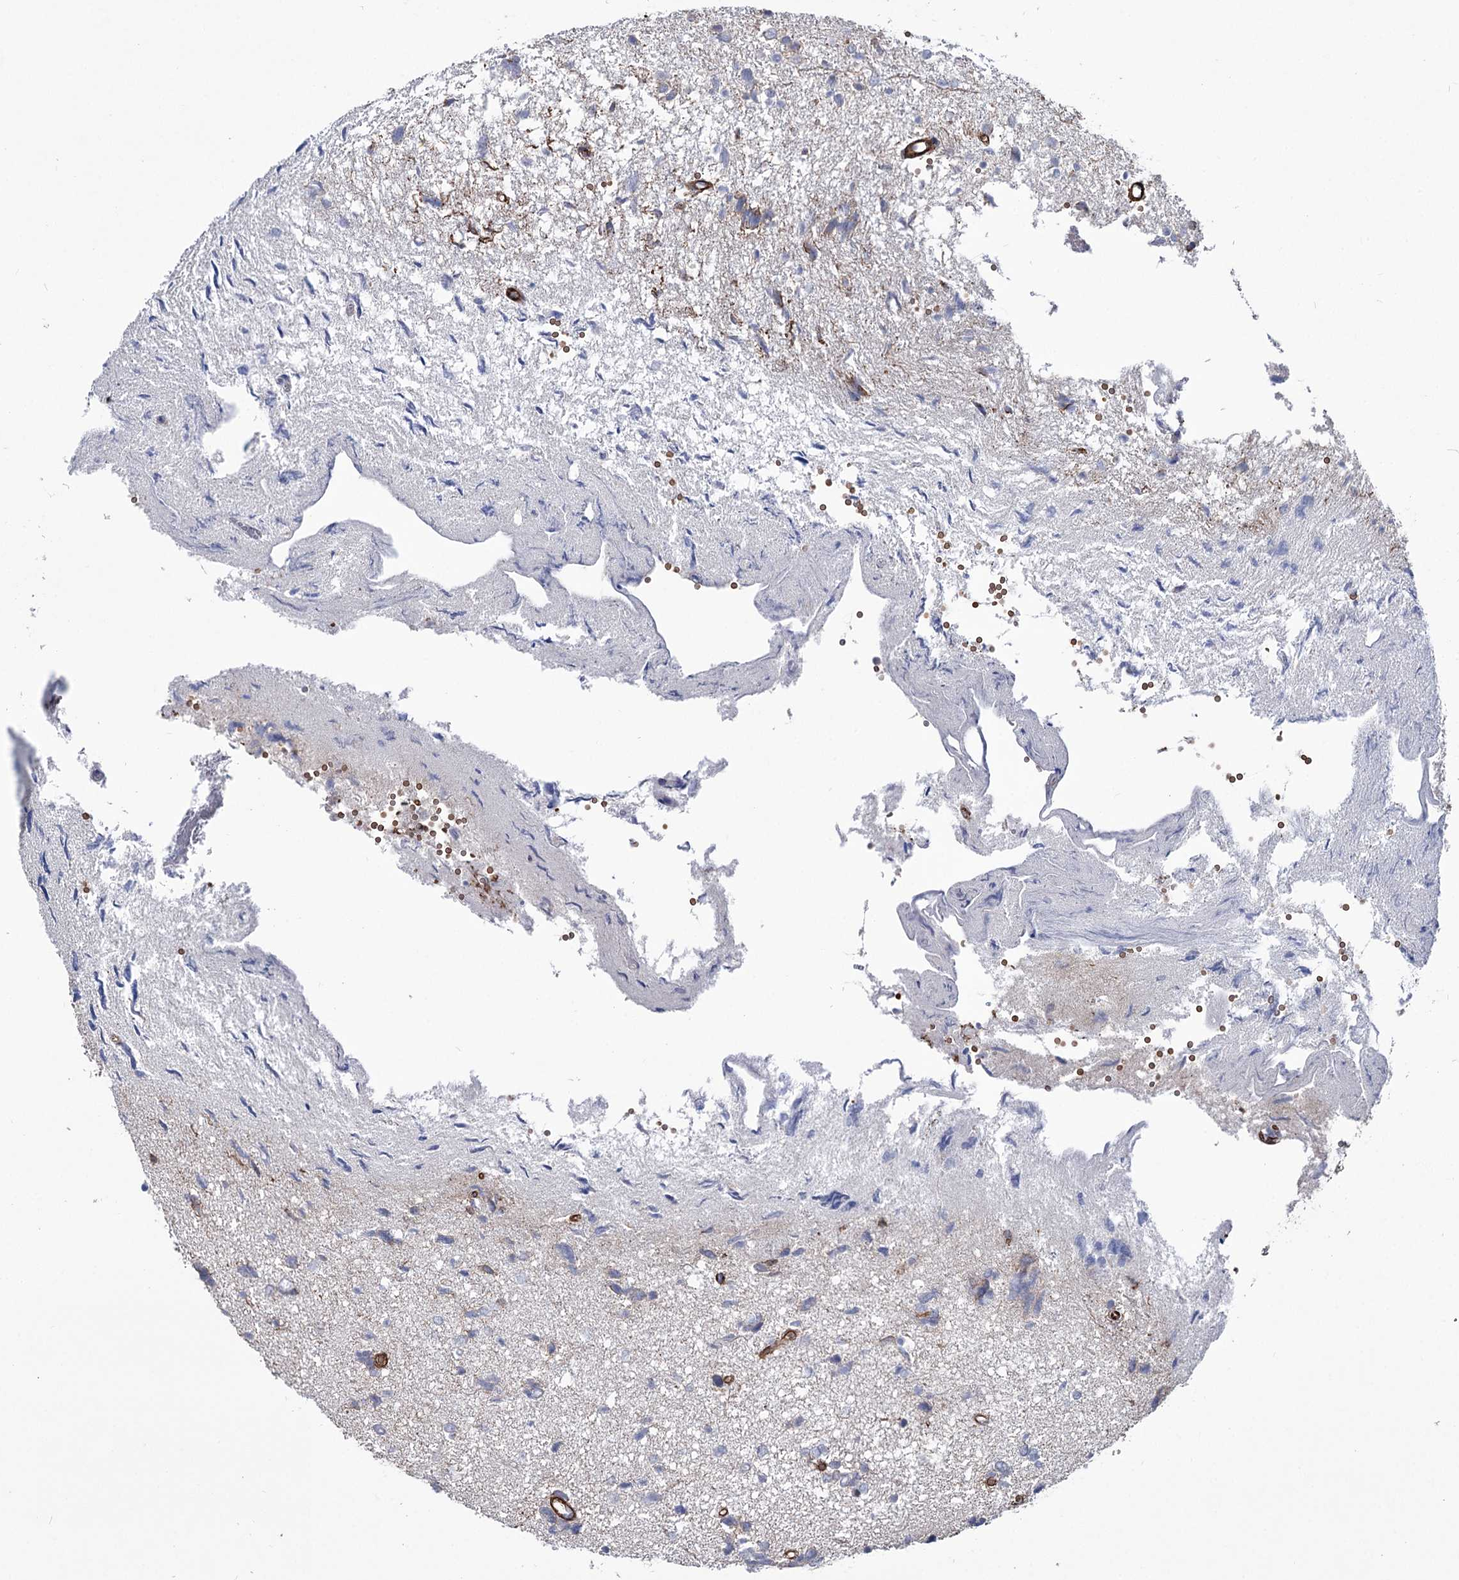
{"staining": {"intensity": "negative", "quantity": "none", "location": "none"}, "tissue": "glioma", "cell_type": "Tumor cells", "image_type": "cancer", "snomed": [{"axis": "morphology", "description": "Glioma, malignant, High grade"}, {"axis": "topography", "description": "Brain"}], "caption": "Immunohistochemical staining of human malignant glioma (high-grade) reveals no significant staining in tumor cells.", "gene": "ARHGAP20", "patient": {"sex": "female", "age": 59}}